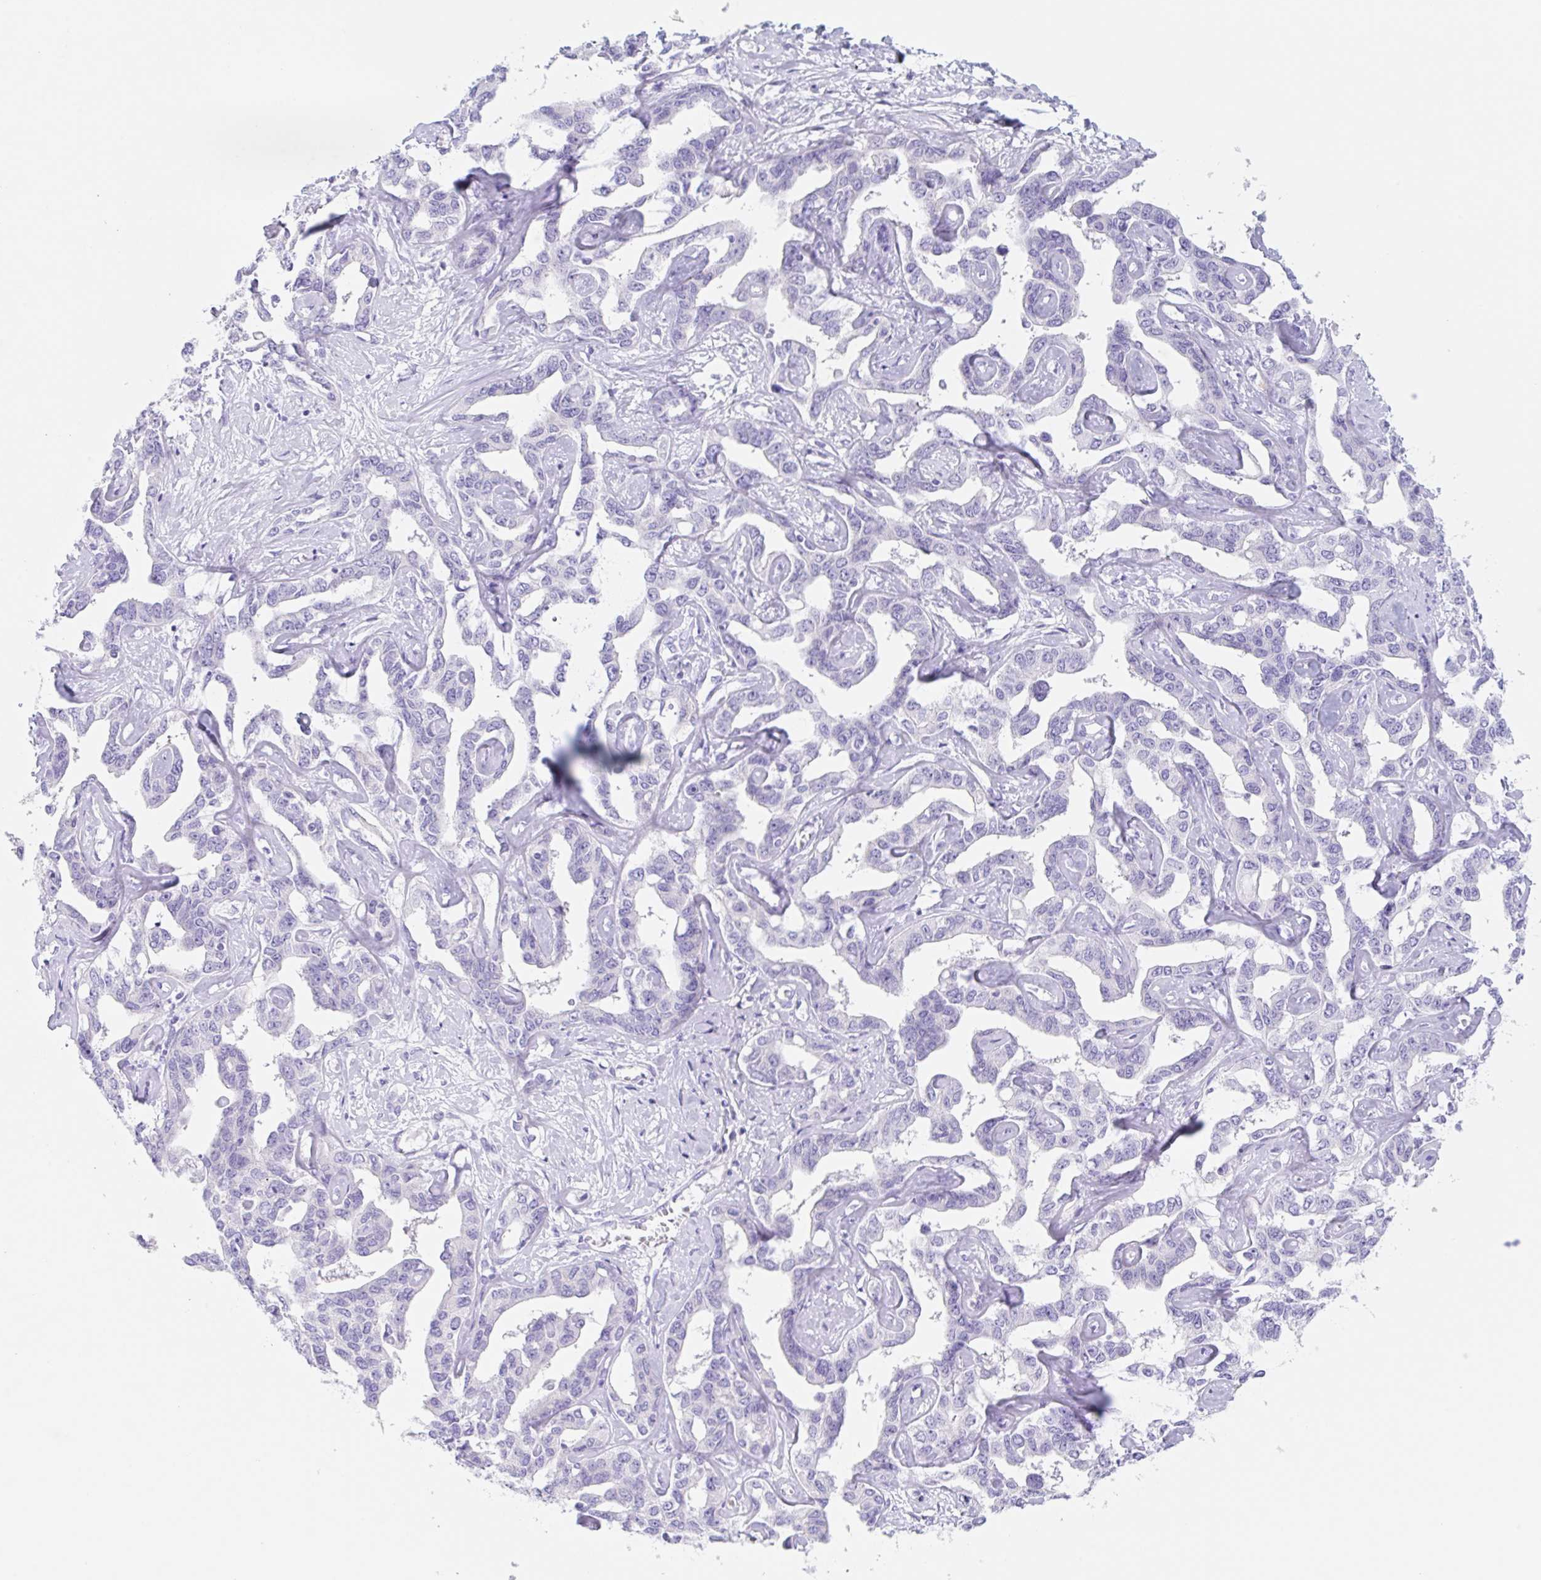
{"staining": {"intensity": "negative", "quantity": "none", "location": "none"}, "tissue": "liver cancer", "cell_type": "Tumor cells", "image_type": "cancer", "snomed": [{"axis": "morphology", "description": "Cholangiocarcinoma"}, {"axis": "topography", "description": "Liver"}], "caption": "Immunohistochemistry (IHC) micrograph of neoplastic tissue: human cholangiocarcinoma (liver) stained with DAB (3,3'-diaminobenzidine) shows no significant protein expression in tumor cells. The staining was performed using DAB to visualize the protein expression in brown, while the nuclei were stained in blue with hematoxylin (Magnification: 20x).", "gene": "KLK8", "patient": {"sex": "male", "age": 59}}